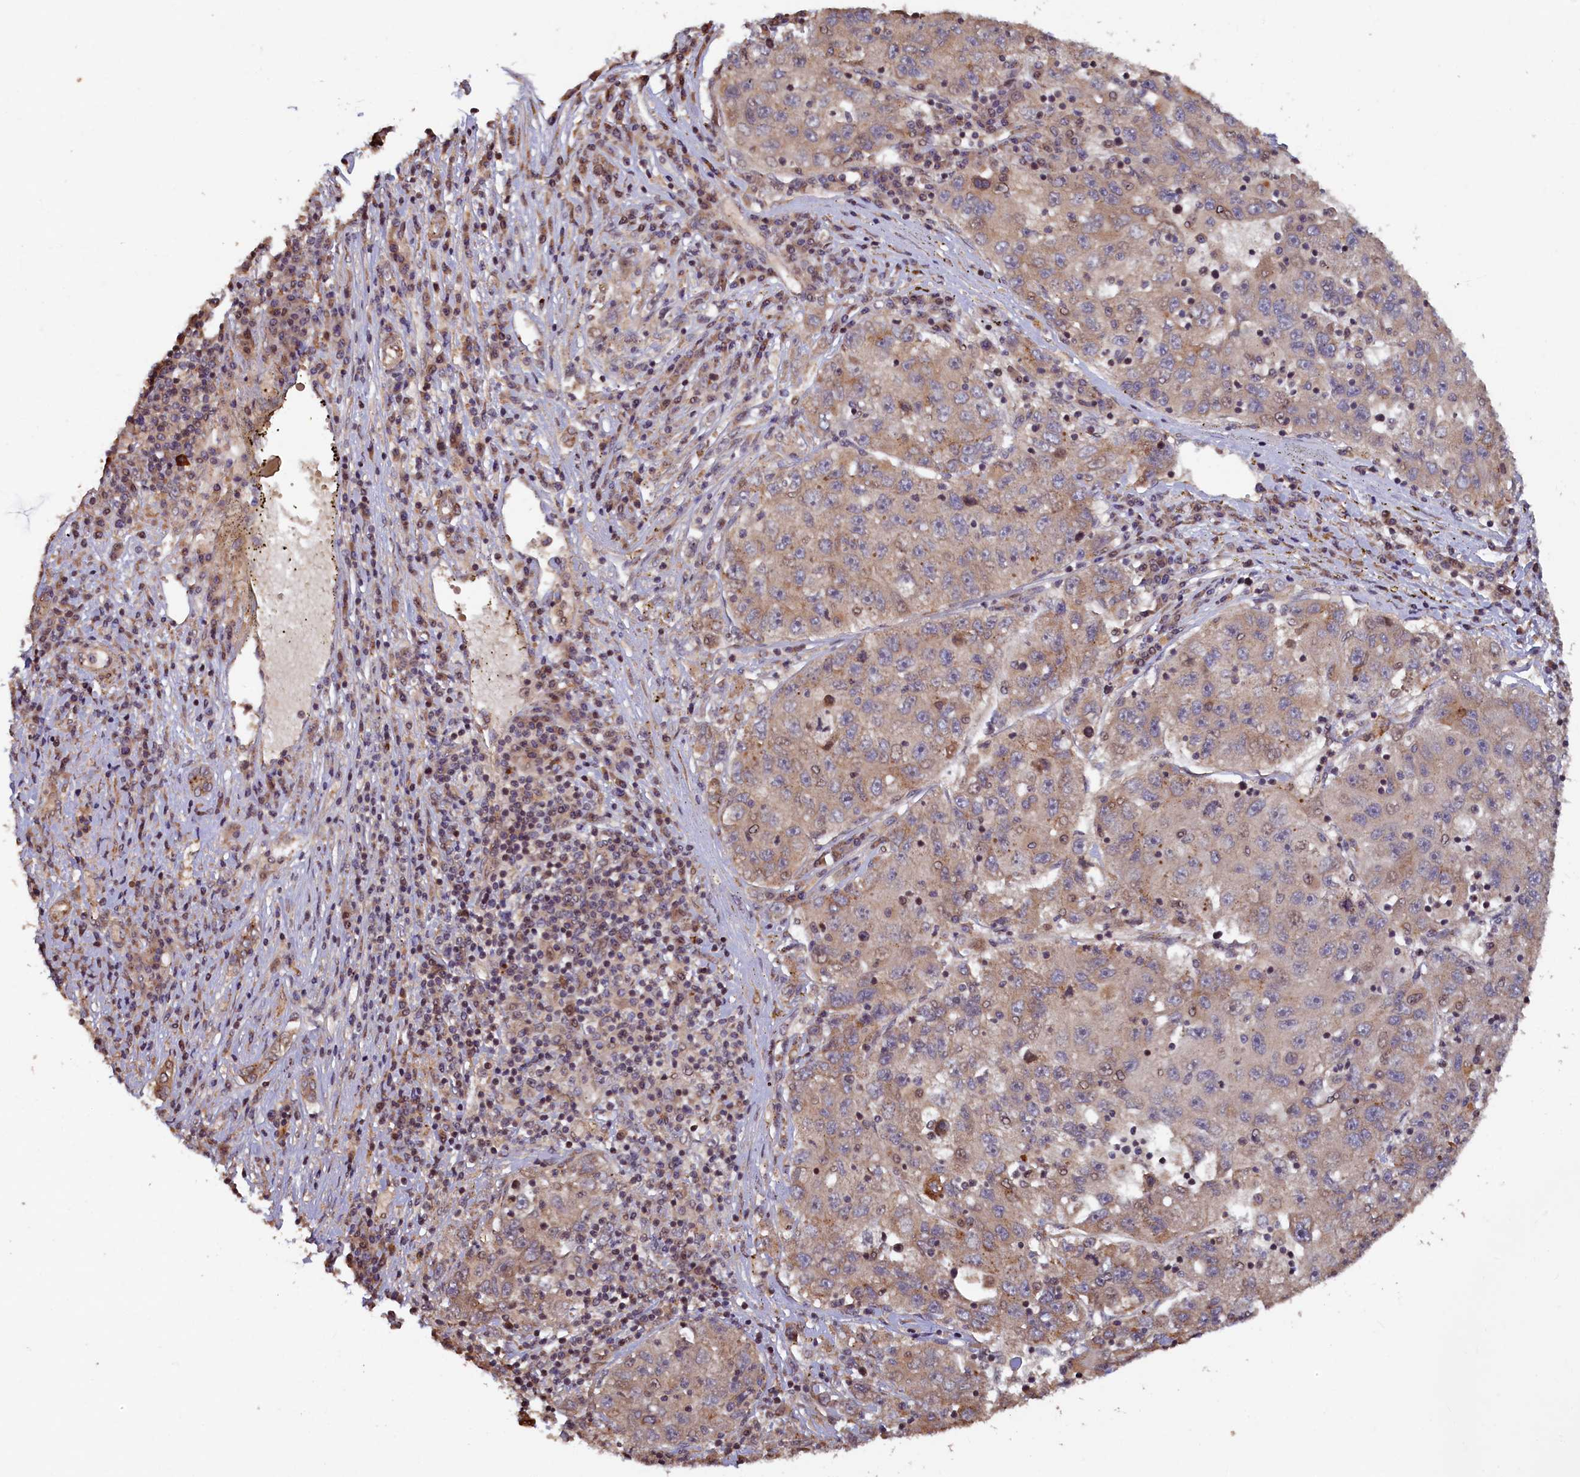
{"staining": {"intensity": "weak", "quantity": "25%-75%", "location": "cytoplasmic/membranous"}, "tissue": "liver cancer", "cell_type": "Tumor cells", "image_type": "cancer", "snomed": [{"axis": "morphology", "description": "Carcinoma, Hepatocellular, NOS"}, {"axis": "topography", "description": "Liver"}], "caption": "This is a micrograph of immunohistochemistry (IHC) staining of liver cancer (hepatocellular carcinoma), which shows weak staining in the cytoplasmic/membranous of tumor cells.", "gene": "TMEM181", "patient": {"sex": "male", "age": 49}}